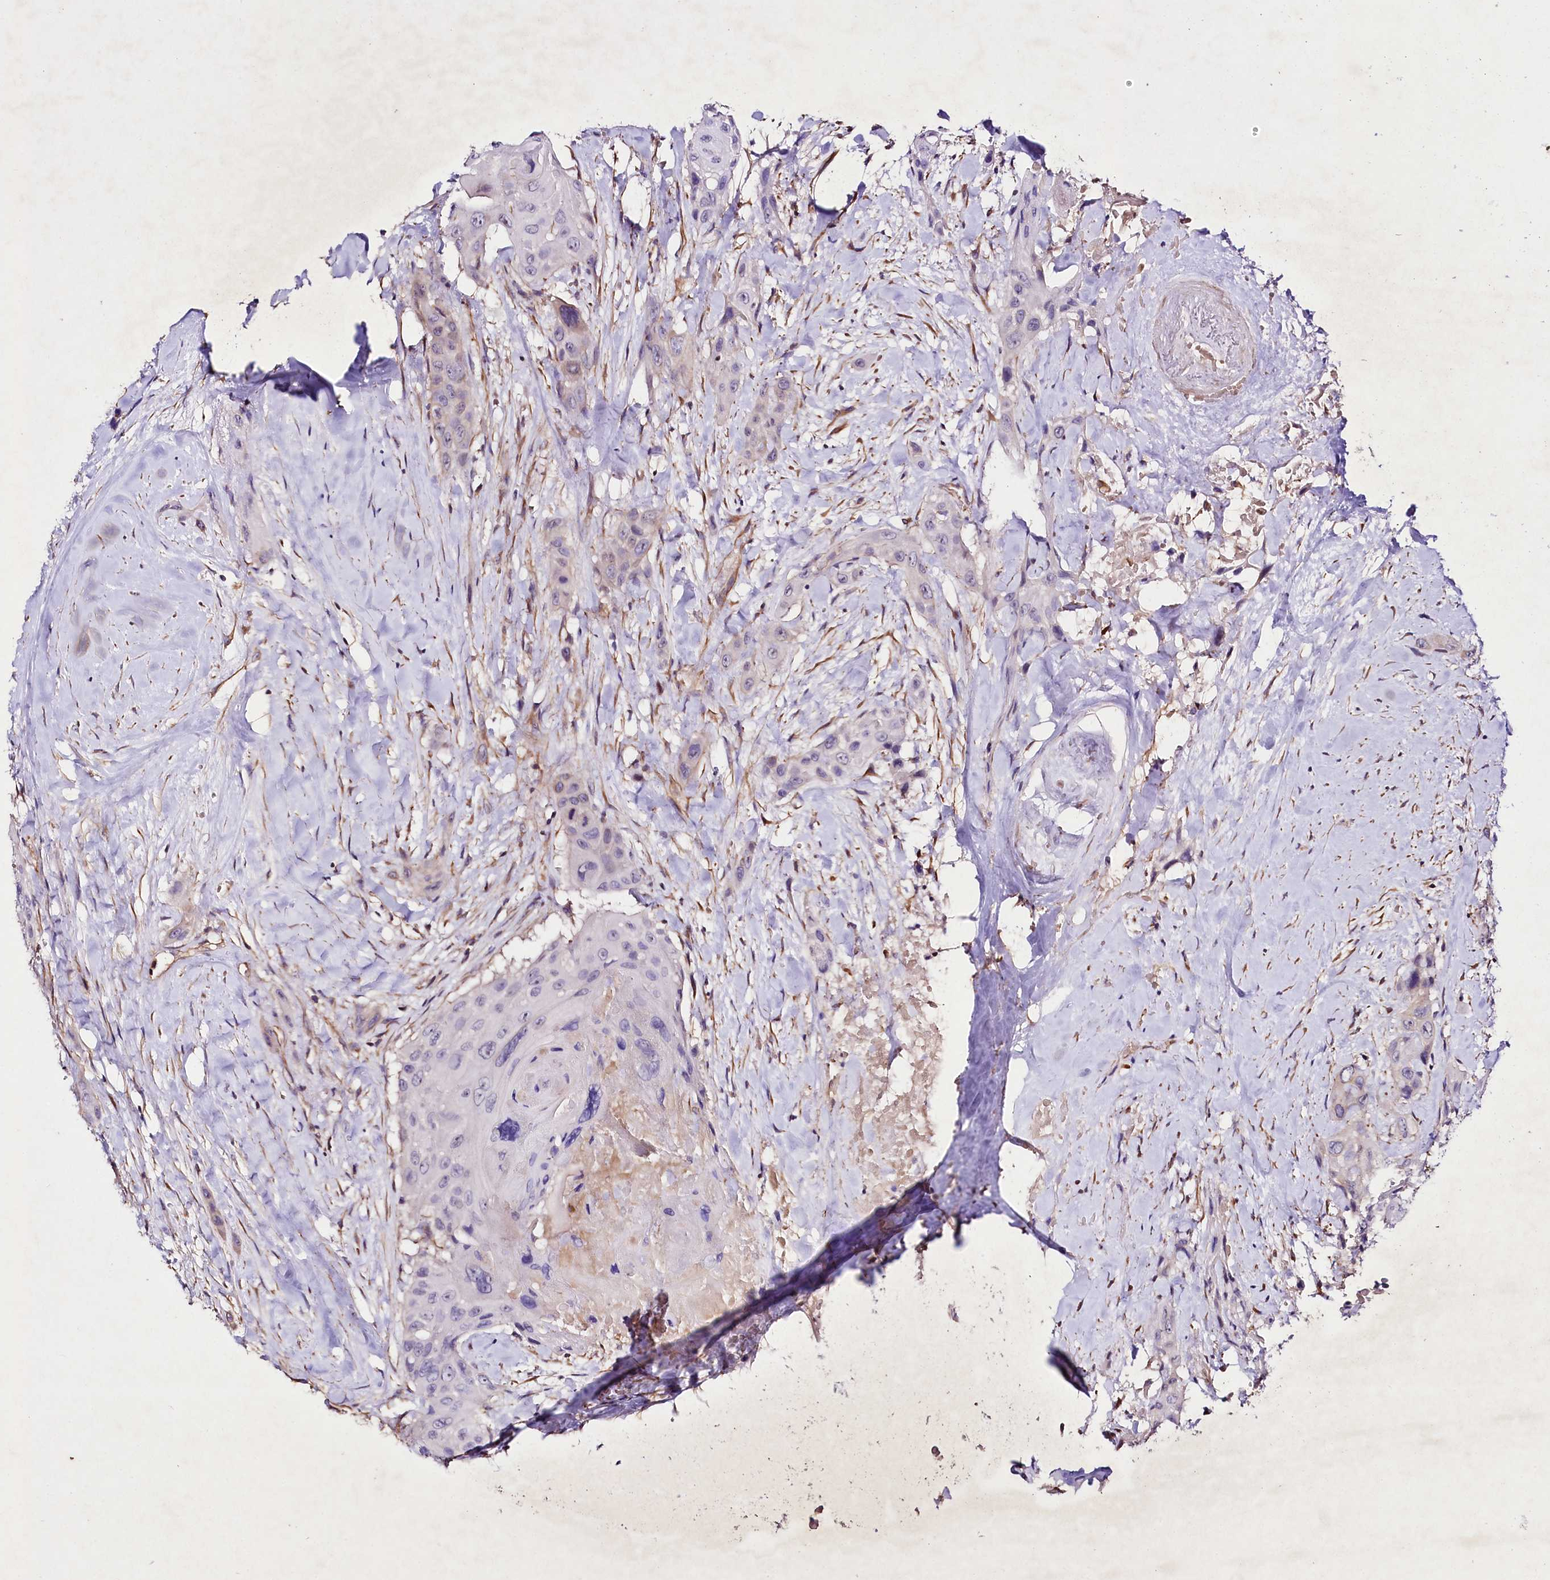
{"staining": {"intensity": "negative", "quantity": "none", "location": "none"}, "tissue": "head and neck cancer", "cell_type": "Tumor cells", "image_type": "cancer", "snomed": [{"axis": "morphology", "description": "Squamous cell carcinoma, NOS"}, {"axis": "topography", "description": "Head-Neck"}], "caption": "This is an IHC histopathology image of squamous cell carcinoma (head and neck). There is no staining in tumor cells.", "gene": "SLC7A1", "patient": {"sex": "male", "age": 81}}